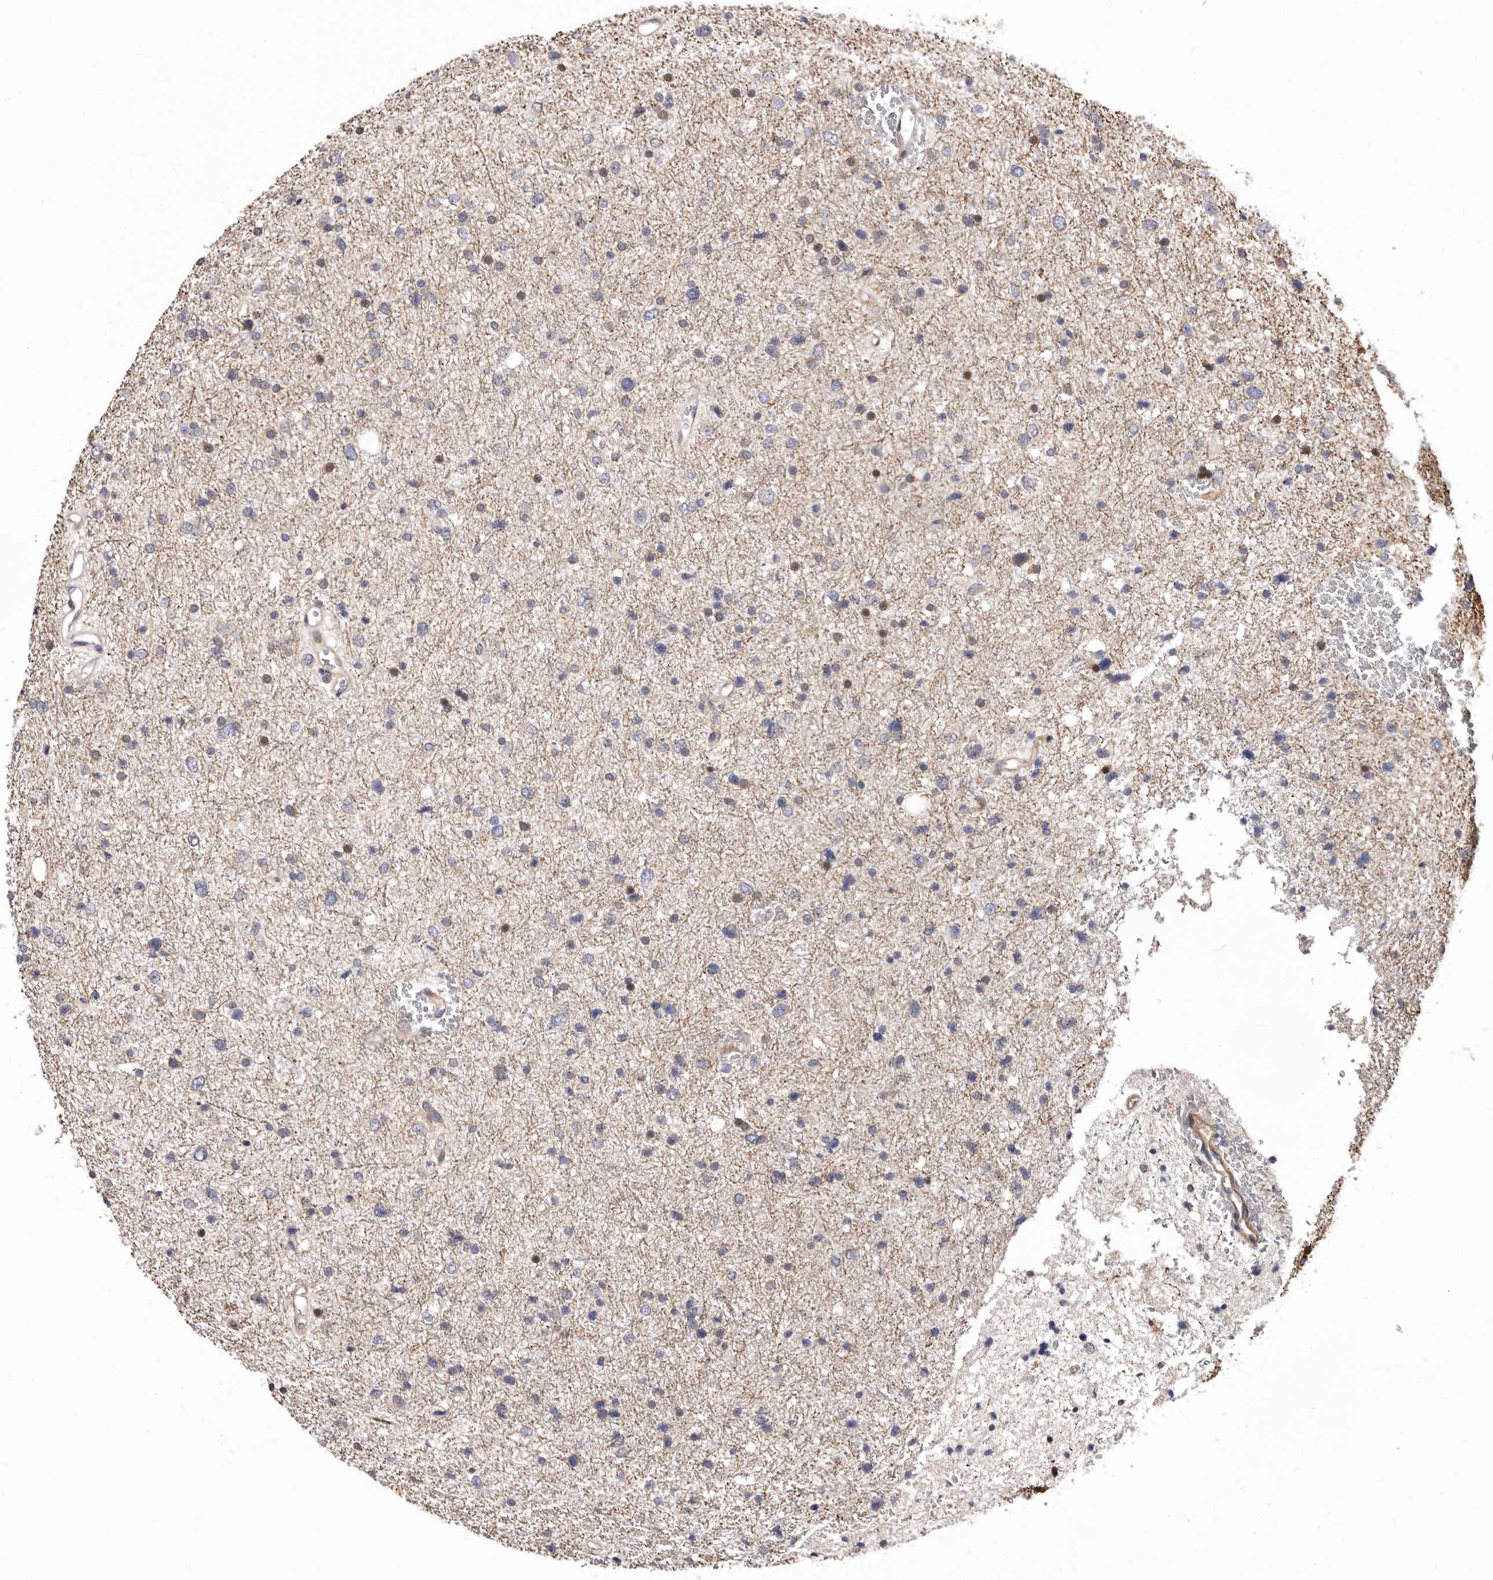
{"staining": {"intensity": "negative", "quantity": "none", "location": "none"}, "tissue": "glioma", "cell_type": "Tumor cells", "image_type": "cancer", "snomed": [{"axis": "morphology", "description": "Glioma, malignant, Low grade"}, {"axis": "topography", "description": "Brain"}], "caption": "IHC micrograph of neoplastic tissue: human malignant glioma (low-grade) stained with DAB exhibits no significant protein expression in tumor cells.", "gene": "WEE2", "patient": {"sex": "female", "age": 37}}